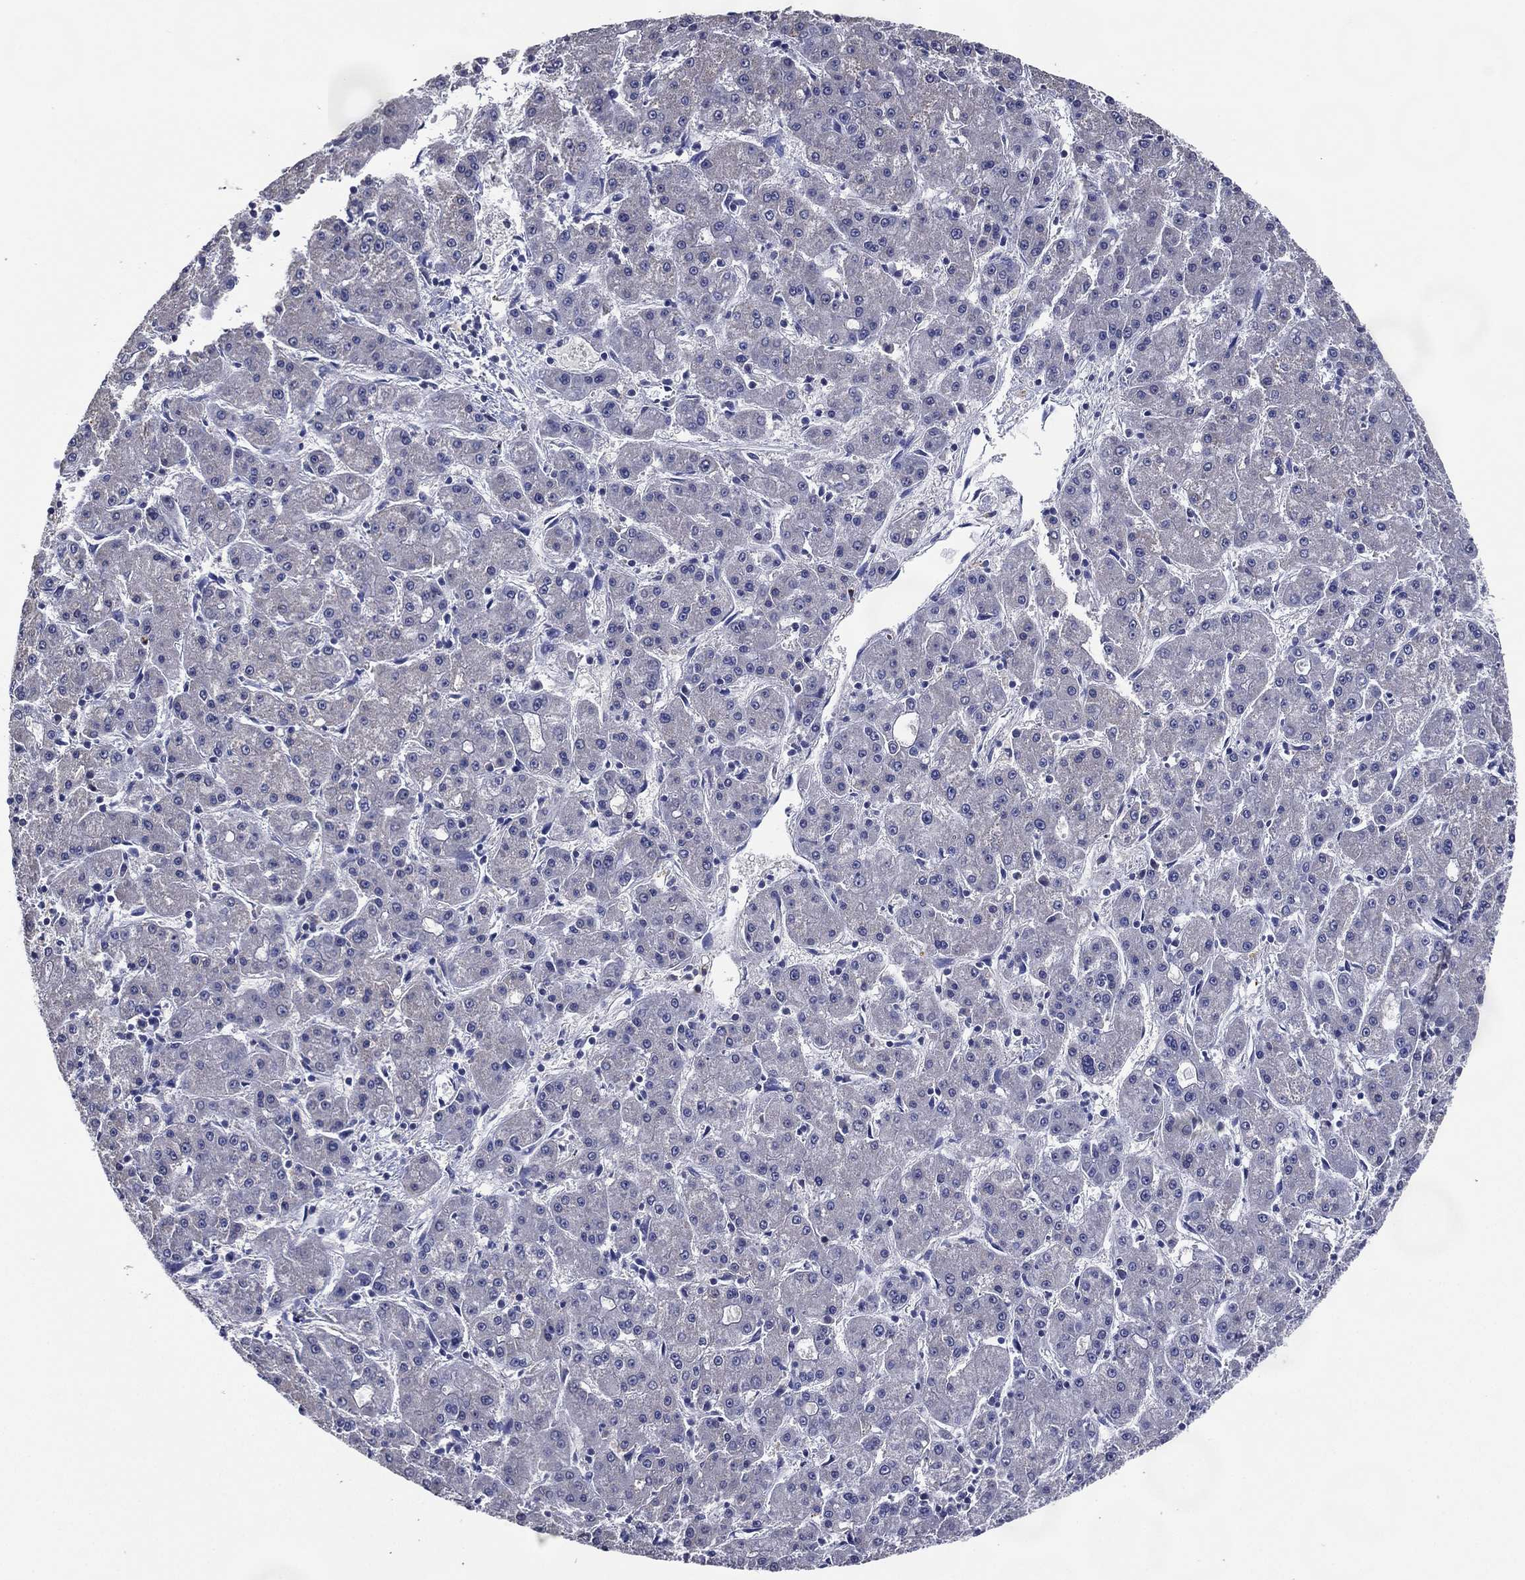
{"staining": {"intensity": "negative", "quantity": "none", "location": "none"}, "tissue": "liver cancer", "cell_type": "Tumor cells", "image_type": "cancer", "snomed": [{"axis": "morphology", "description": "Carcinoma, Hepatocellular, NOS"}, {"axis": "topography", "description": "Liver"}], "caption": "Immunohistochemistry histopathology image of hepatocellular carcinoma (liver) stained for a protein (brown), which reveals no positivity in tumor cells. (DAB immunohistochemistry visualized using brightfield microscopy, high magnification).", "gene": "TFAP2A", "patient": {"sex": "male", "age": 73}}